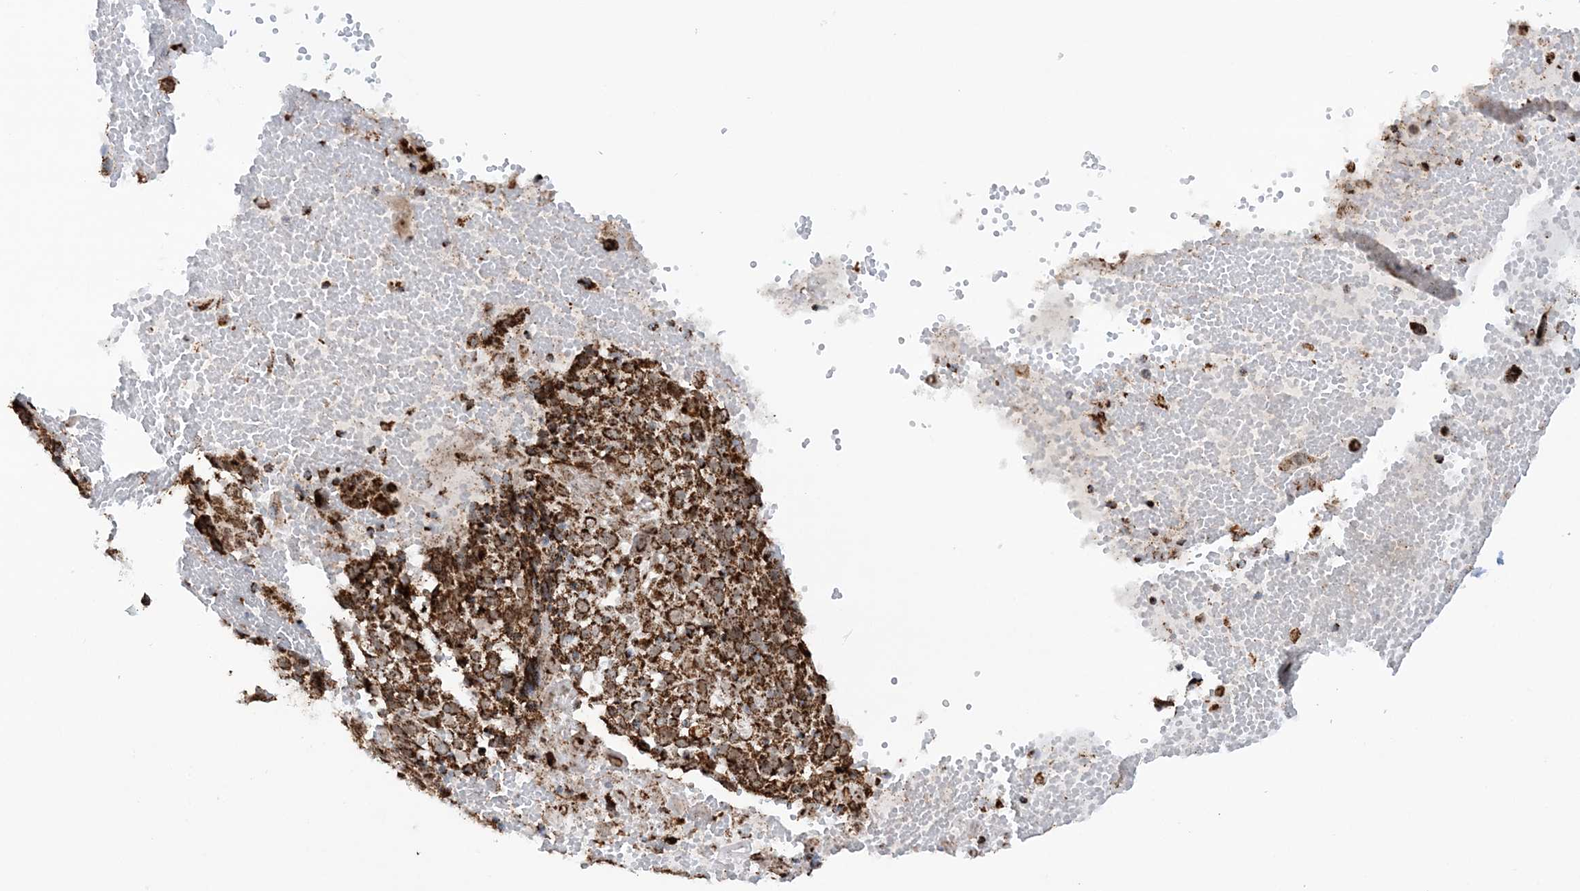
{"staining": {"intensity": "strong", "quantity": ">75%", "location": "cytoplasmic/membranous"}, "tissue": "cervical cancer", "cell_type": "Tumor cells", "image_type": "cancer", "snomed": [{"axis": "morphology", "description": "Squamous cell carcinoma, NOS"}, {"axis": "topography", "description": "Cervix"}], "caption": "Tumor cells display high levels of strong cytoplasmic/membranous positivity in about >75% of cells in cervical cancer (squamous cell carcinoma).", "gene": "CRY2", "patient": {"sex": "female", "age": 74}}